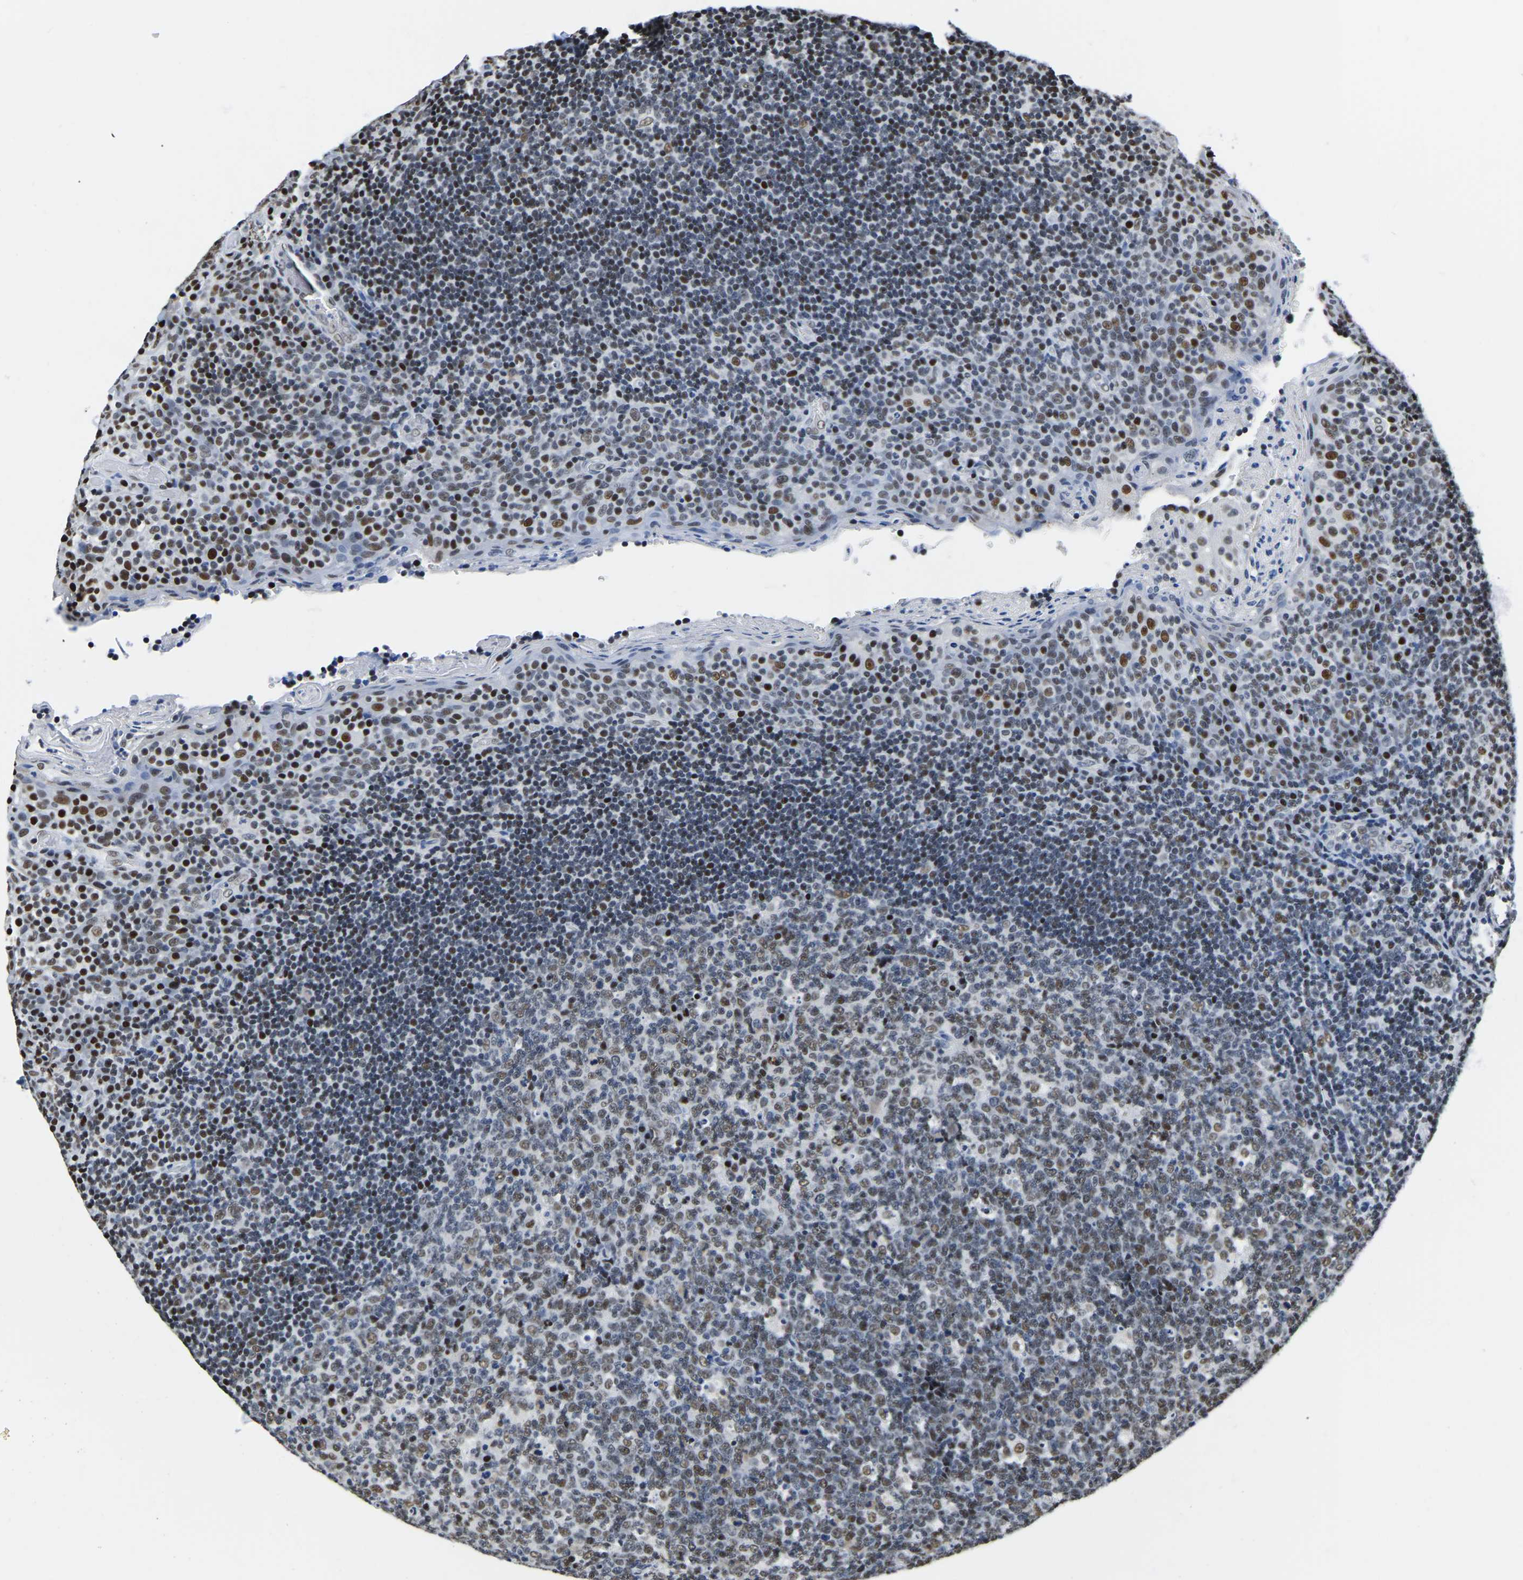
{"staining": {"intensity": "moderate", "quantity": ">75%", "location": "nuclear"}, "tissue": "tonsil", "cell_type": "Germinal center cells", "image_type": "normal", "snomed": [{"axis": "morphology", "description": "Normal tissue, NOS"}, {"axis": "topography", "description": "Tonsil"}], "caption": "Immunohistochemical staining of benign human tonsil exhibits medium levels of moderate nuclear staining in approximately >75% of germinal center cells.", "gene": "UBA1", "patient": {"sex": "male", "age": 17}}